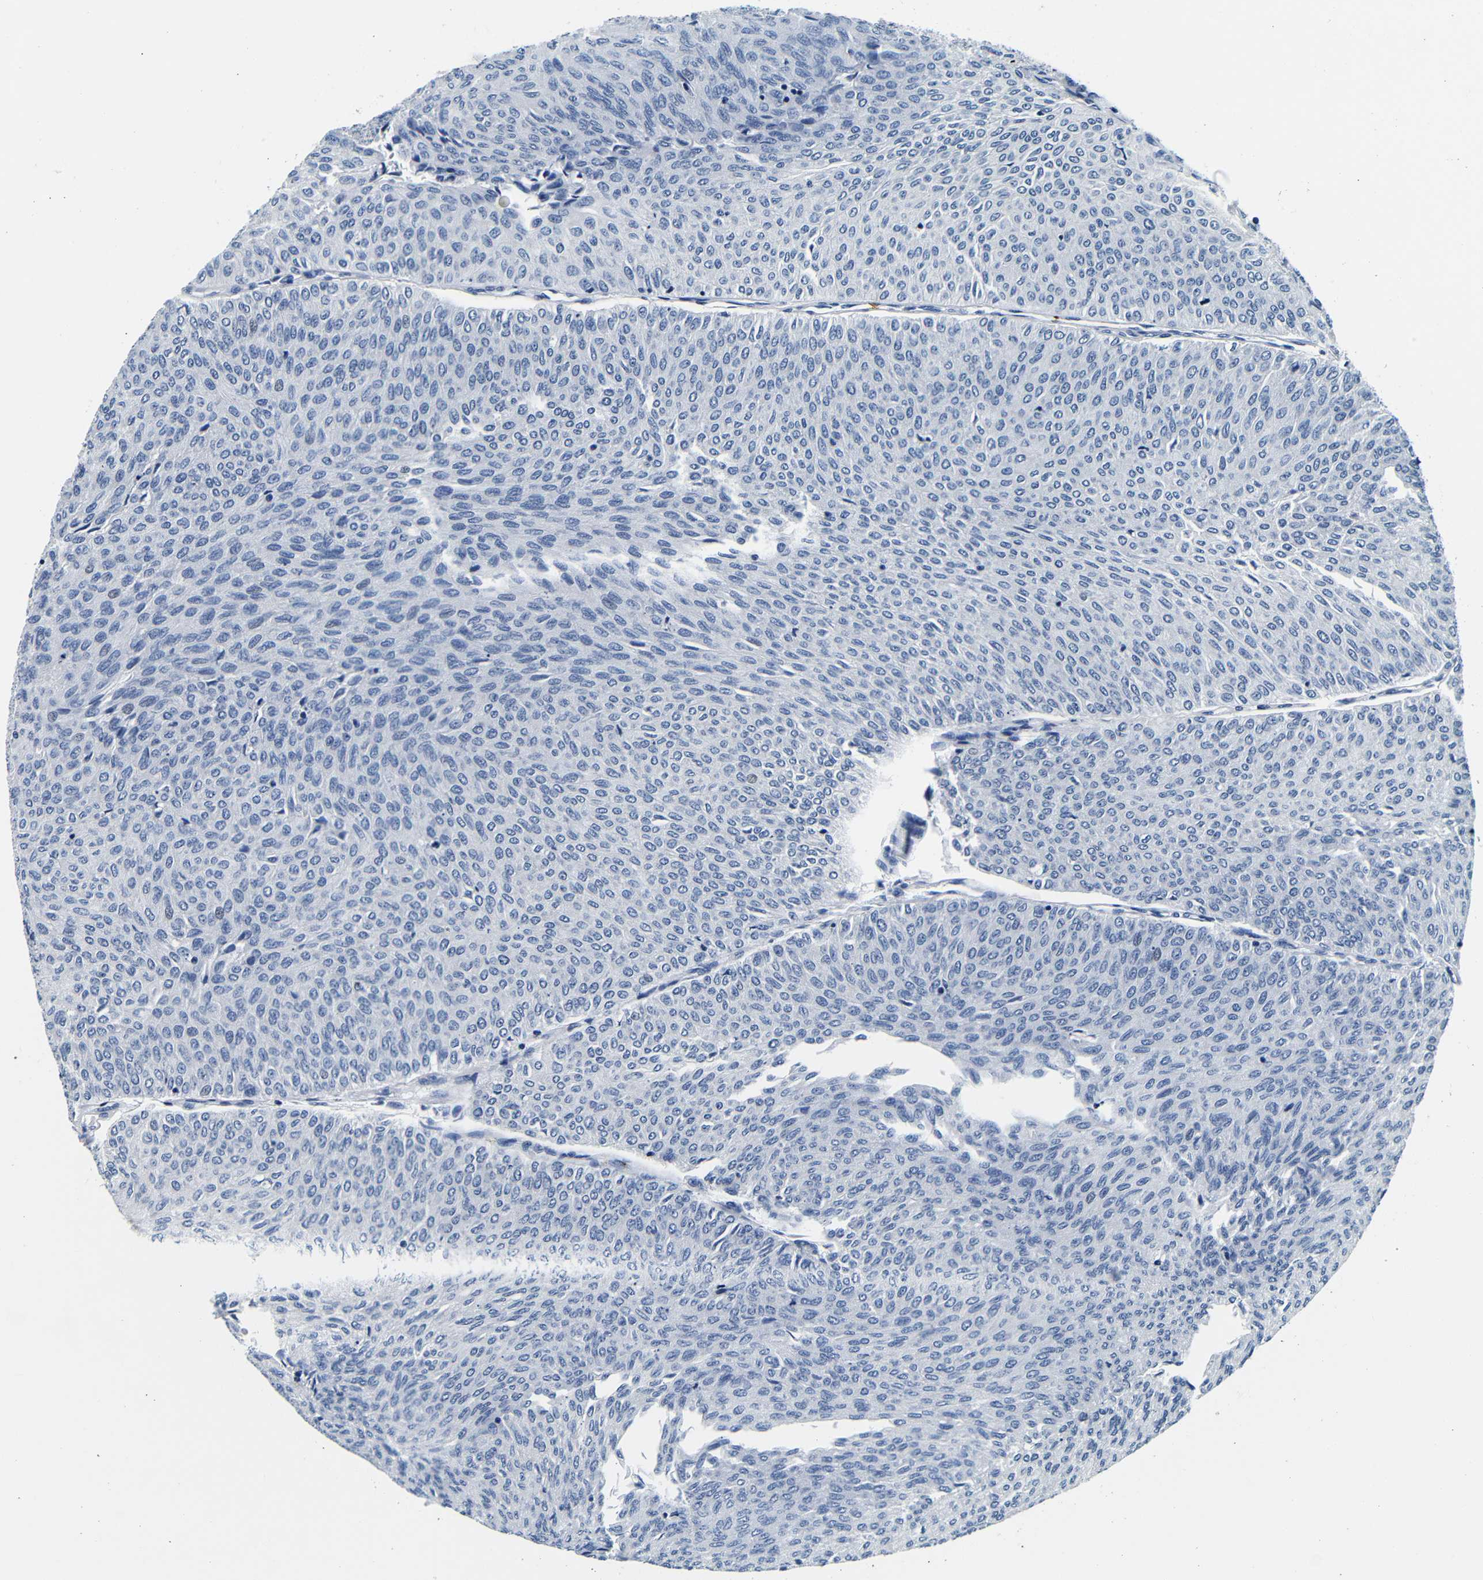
{"staining": {"intensity": "negative", "quantity": "none", "location": "none"}, "tissue": "urothelial cancer", "cell_type": "Tumor cells", "image_type": "cancer", "snomed": [{"axis": "morphology", "description": "Urothelial carcinoma, Low grade"}, {"axis": "topography", "description": "Urinary bladder"}], "caption": "Immunohistochemistry of human low-grade urothelial carcinoma shows no positivity in tumor cells.", "gene": "GP1BA", "patient": {"sex": "male", "age": 78}}